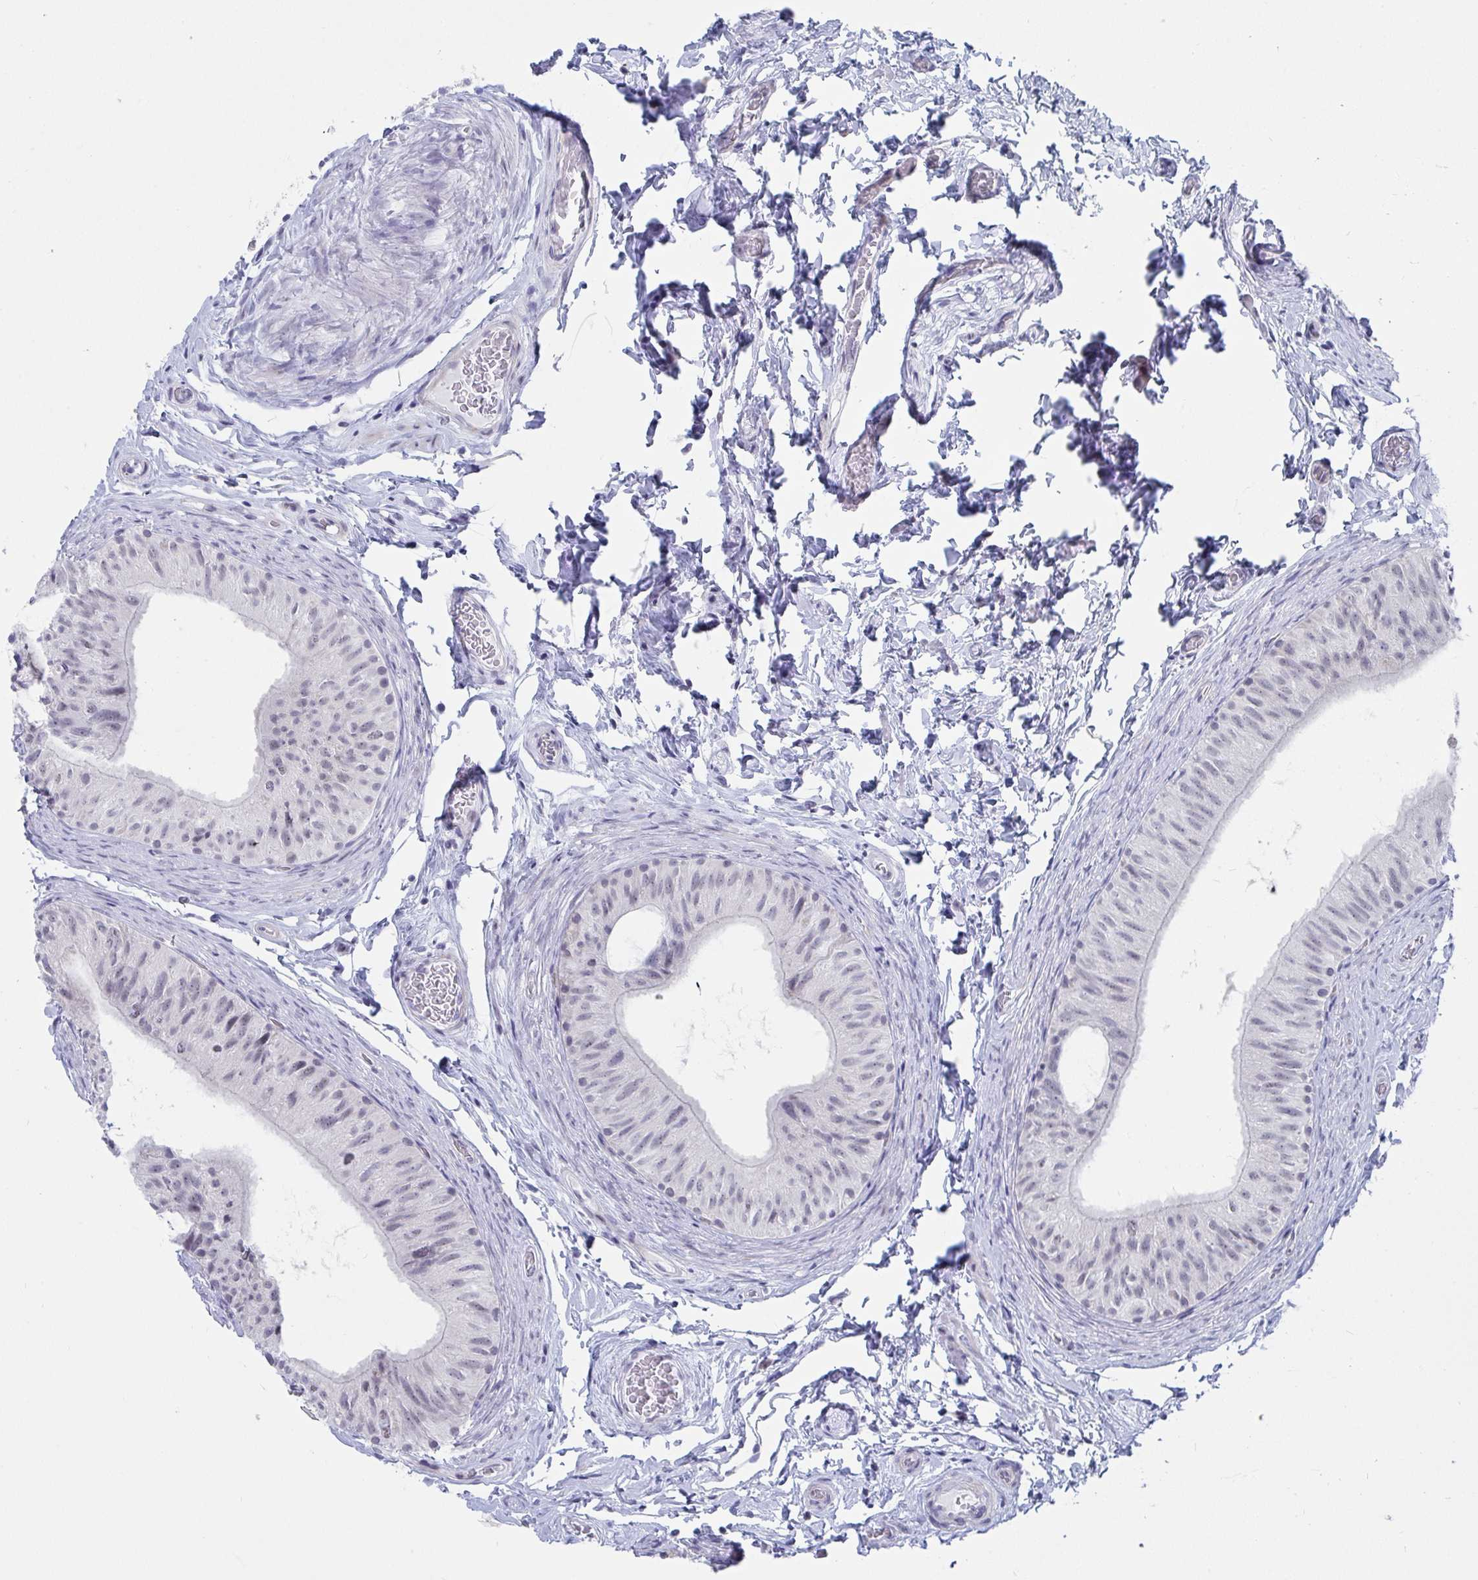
{"staining": {"intensity": "weak", "quantity": ">75%", "location": "nuclear"}, "tissue": "epididymis", "cell_type": "Glandular cells", "image_type": "normal", "snomed": [{"axis": "morphology", "description": "Normal tissue, NOS"}, {"axis": "topography", "description": "Epididymis, spermatic cord, NOS"}, {"axis": "topography", "description": "Epididymis"}], "caption": "Protein expression analysis of unremarkable epididymis demonstrates weak nuclear expression in approximately >75% of glandular cells. The protein of interest is shown in brown color, while the nuclei are stained blue.", "gene": "DAOA", "patient": {"sex": "male", "age": 31}}